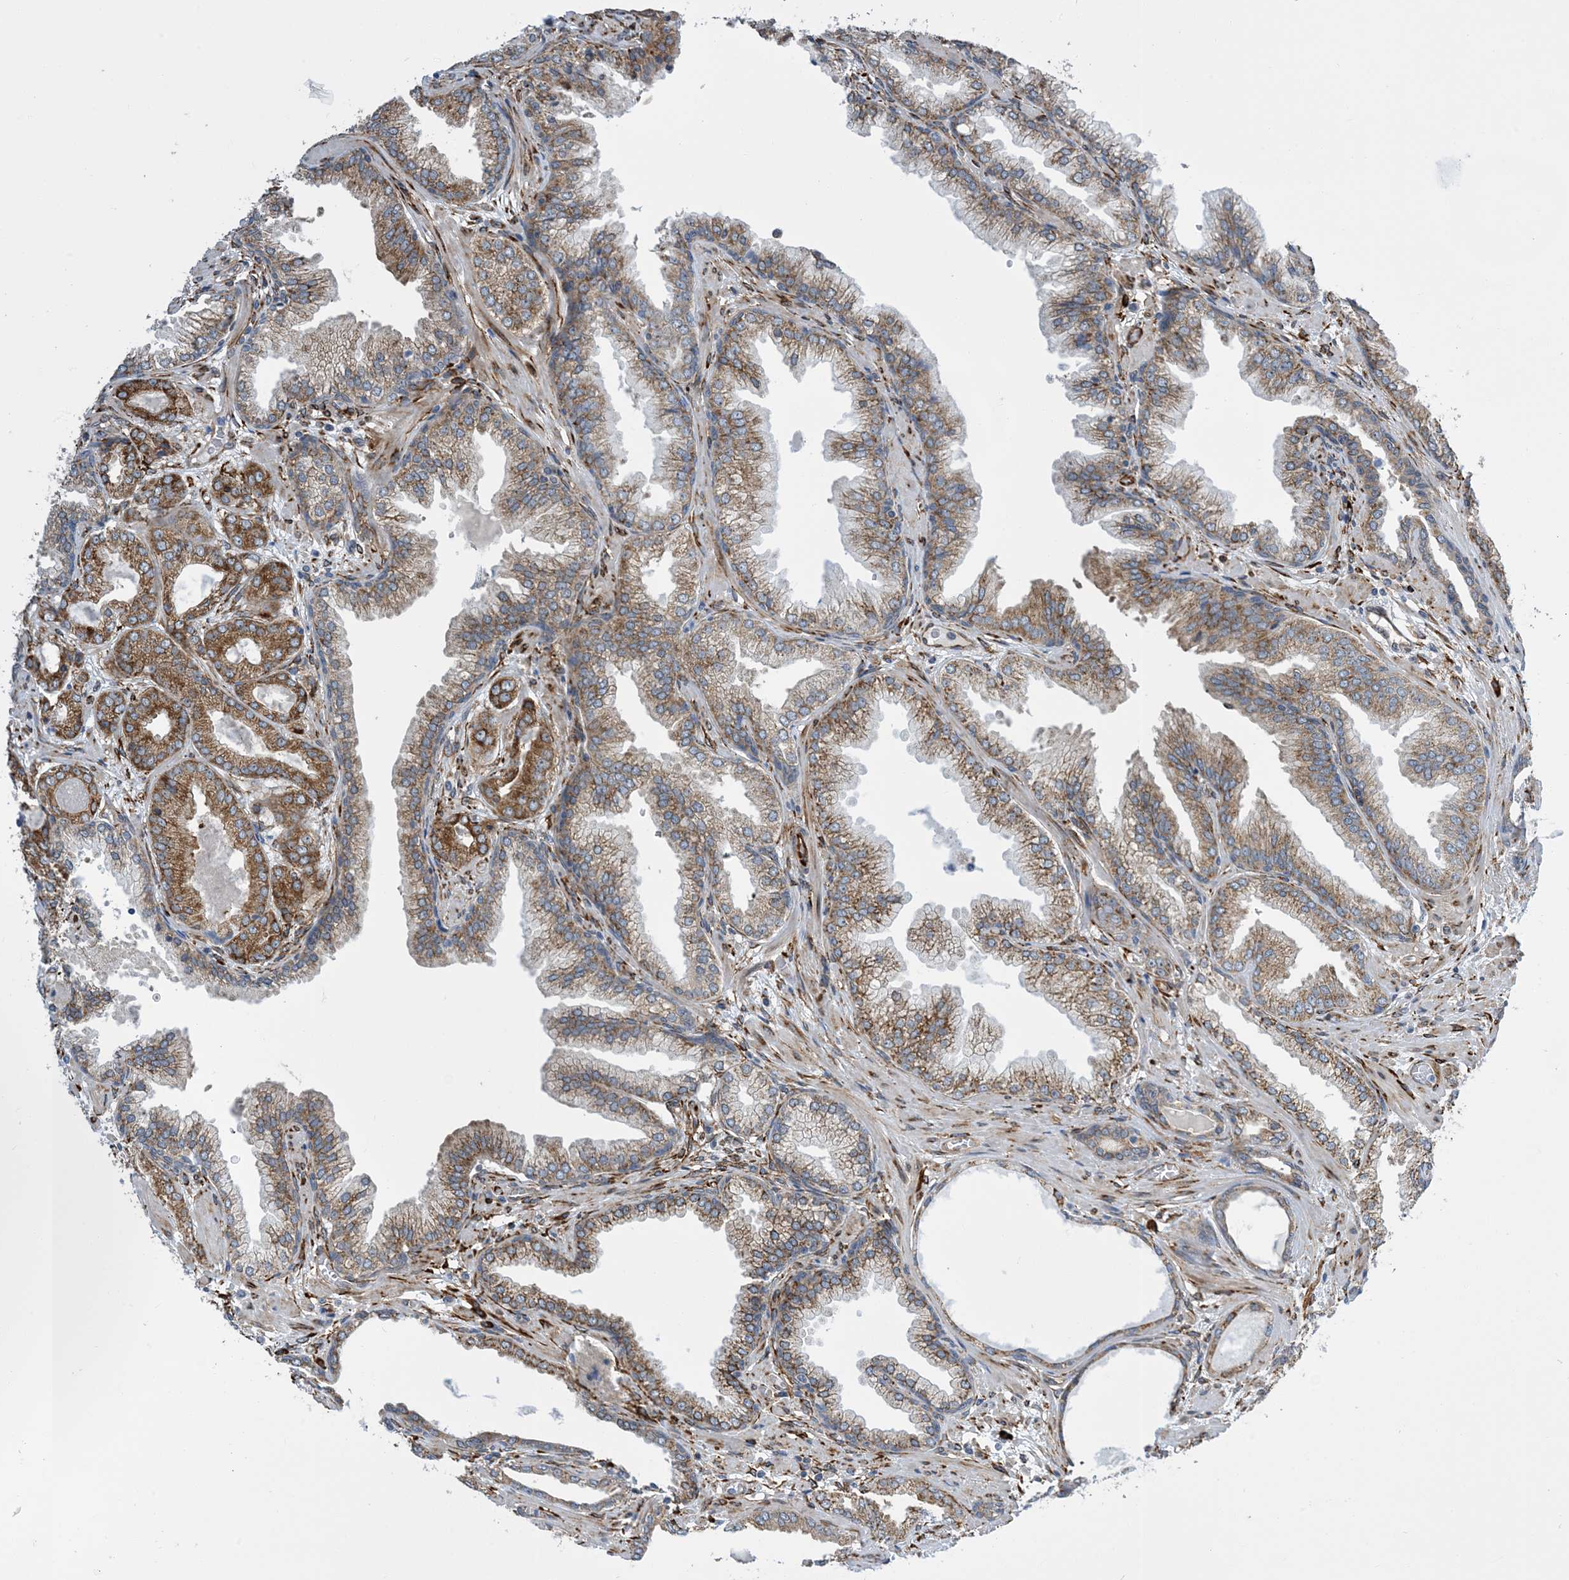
{"staining": {"intensity": "moderate", "quantity": ">75%", "location": "cytoplasmic/membranous"}, "tissue": "prostate cancer", "cell_type": "Tumor cells", "image_type": "cancer", "snomed": [{"axis": "morphology", "description": "Adenocarcinoma, High grade"}, {"axis": "topography", "description": "Prostate"}], "caption": "A micrograph showing moderate cytoplasmic/membranous expression in about >75% of tumor cells in high-grade adenocarcinoma (prostate), as visualized by brown immunohistochemical staining.", "gene": "ZBTB45", "patient": {"sex": "male", "age": 71}}